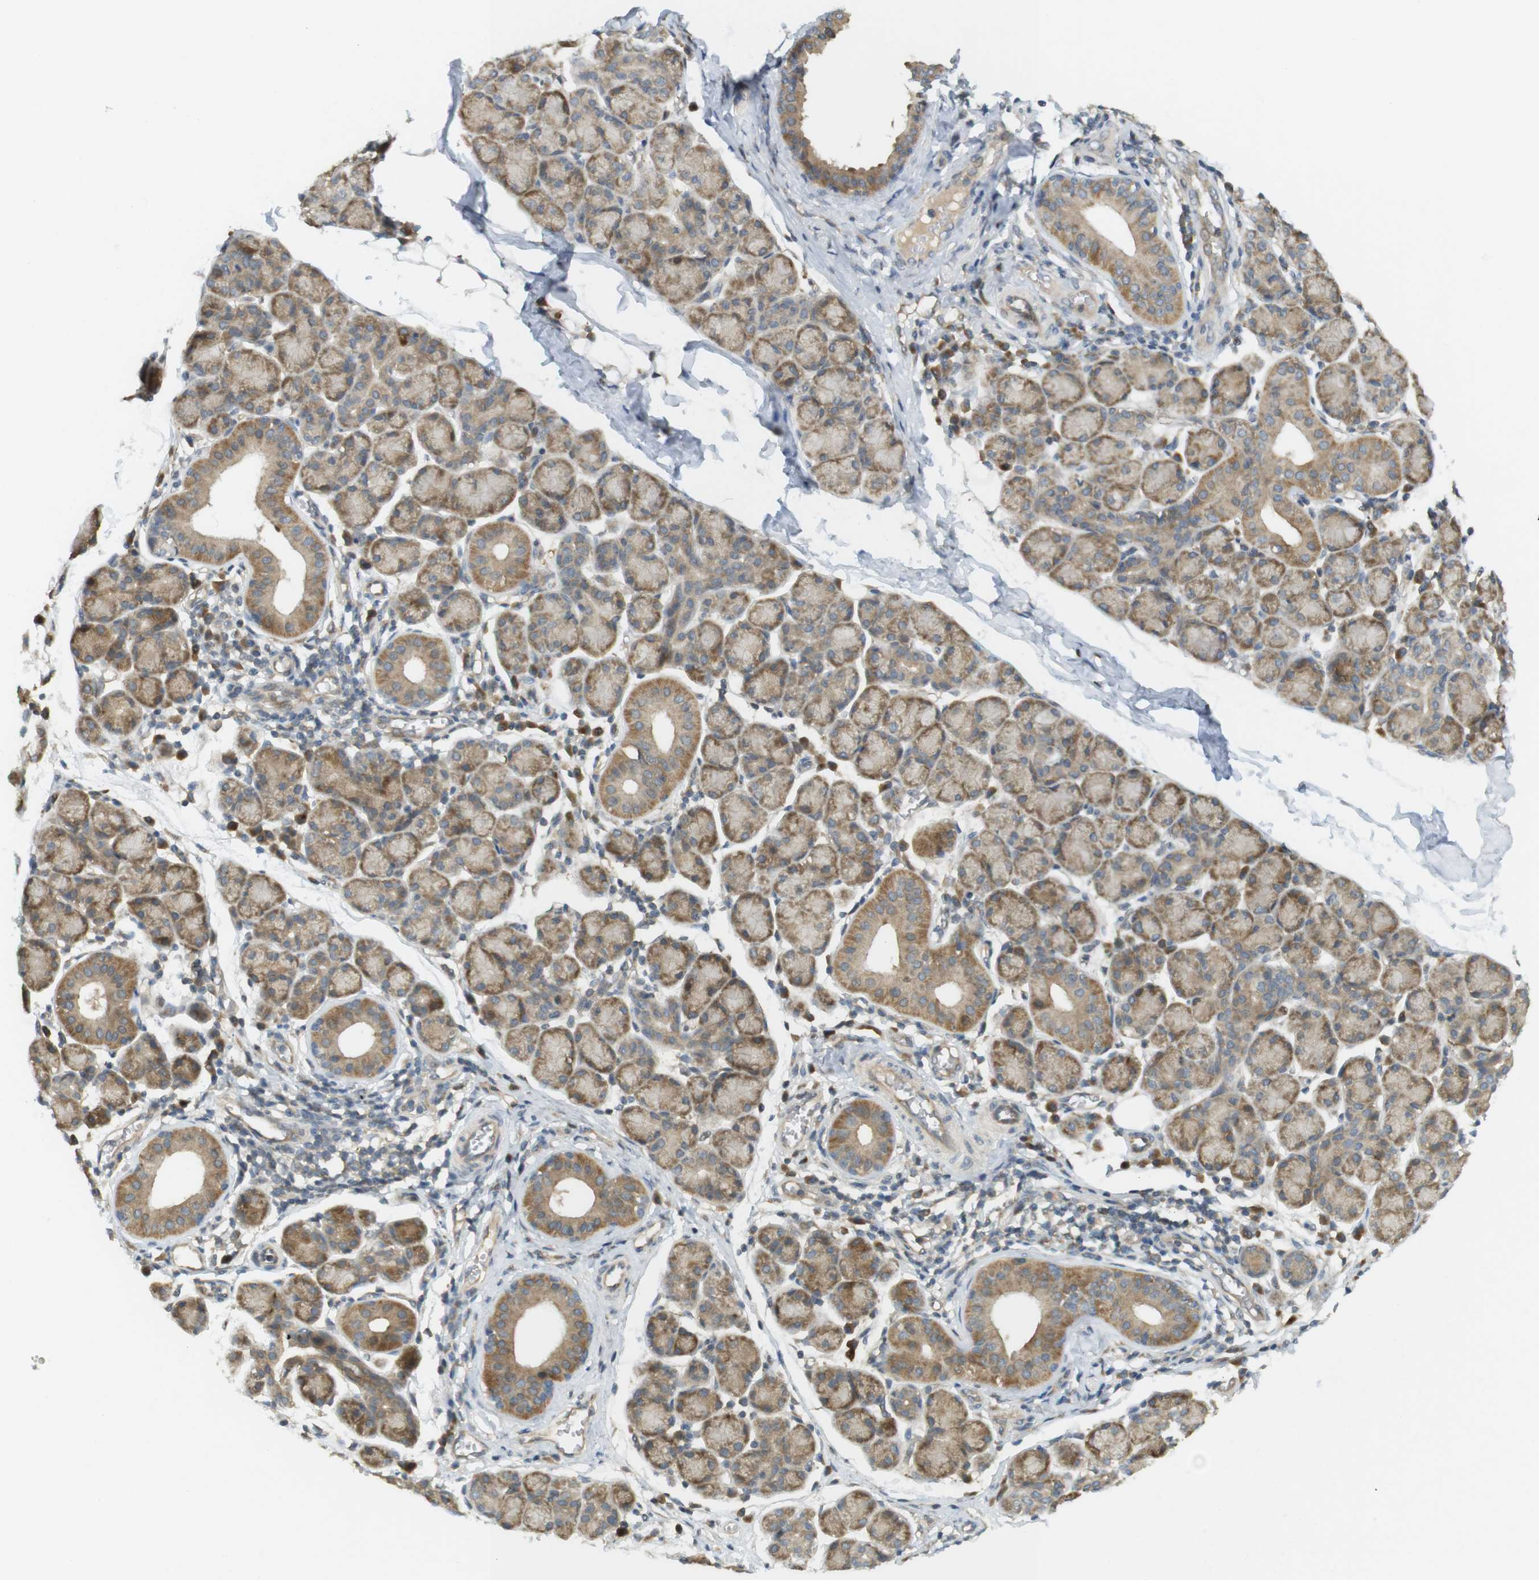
{"staining": {"intensity": "moderate", "quantity": ">75%", "location": "cytoplasmic/membranous"}, "tissue": "salivary gland", "cell_type": "Glandular cells", "image_type": "normal", "snomed": [{"axis": "morphology", "description": "Normal tissue, NOS"}, {"axis": "morphology", "description": "Inflammation, NOS"}, {"axis": "topography", "description": "Lymph node"}, {"axis": "topography", "description": "Salivary gland"}], "caption": "Immunohistochemistry (IHC) image of benign salivary gland: salivary gland stained using immunohistochemistry reveals medium levels of moderate protein expression localized specifically in the cytoplasmic/membranous of glandular cells, appearing as a cytoplasmic/membranous brown color.", "gene": "CLRN3", "patient": {"sex": "male", "age": 3}}